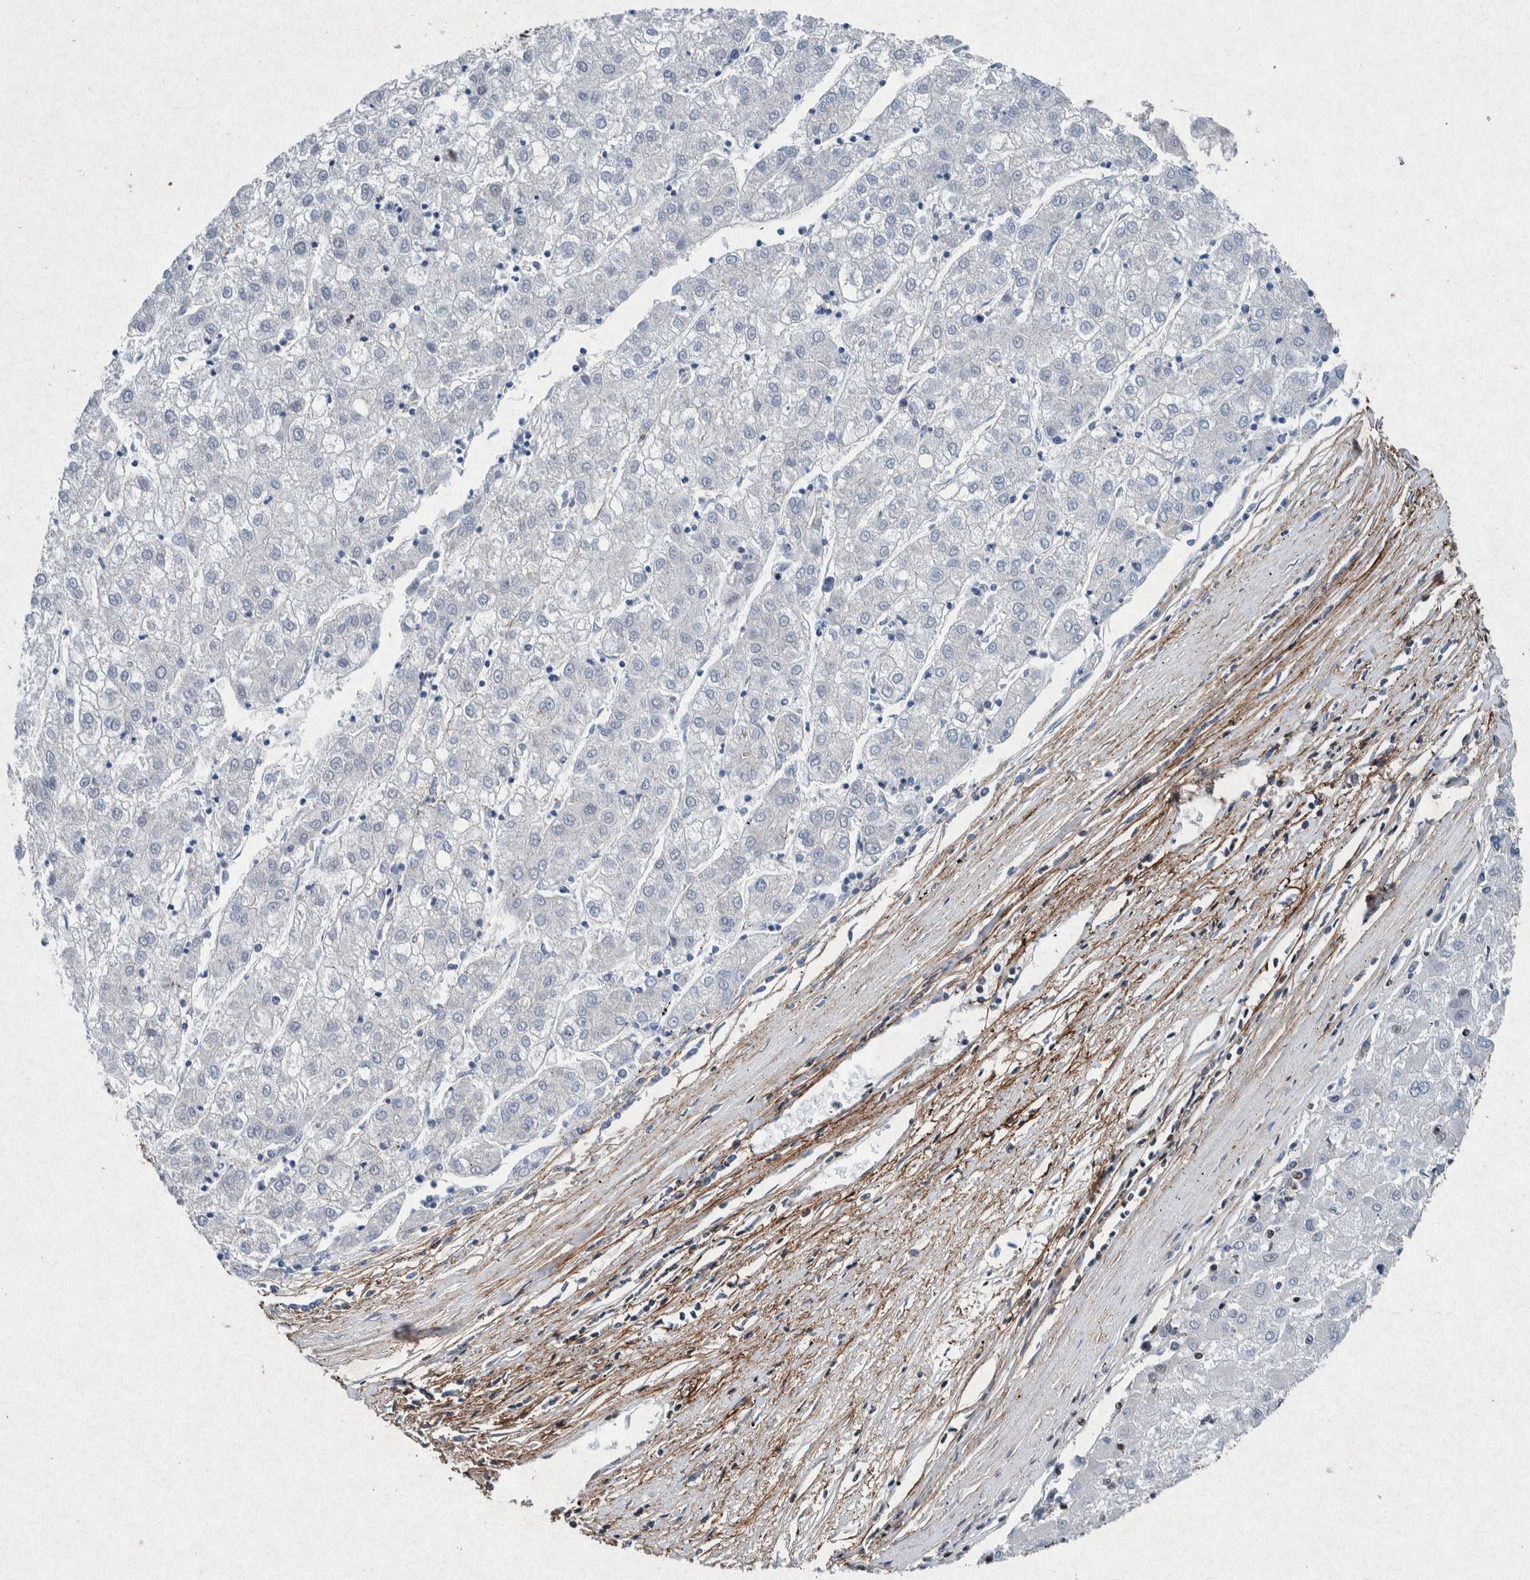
{"staining": {"intensity": "negative", "quantity": "none", "location": "none"}, "tissue": "liver cancer", "cell_type": "Tumor cells", "image_type": "cancer", "snomed": [{"axis": "morphology", "description": "Carcinoma, Hepatocellular, NOS"}, {"axis": "topography", "description": "Liver"}], "caption": "IHC micrograph of liver cancer (hepatocellular carcinoma) stained for a protein (brown), which shows no positivity in tumor cells.", "gene": "TAF10", "patient": {"sex": "male", "age": 72}}